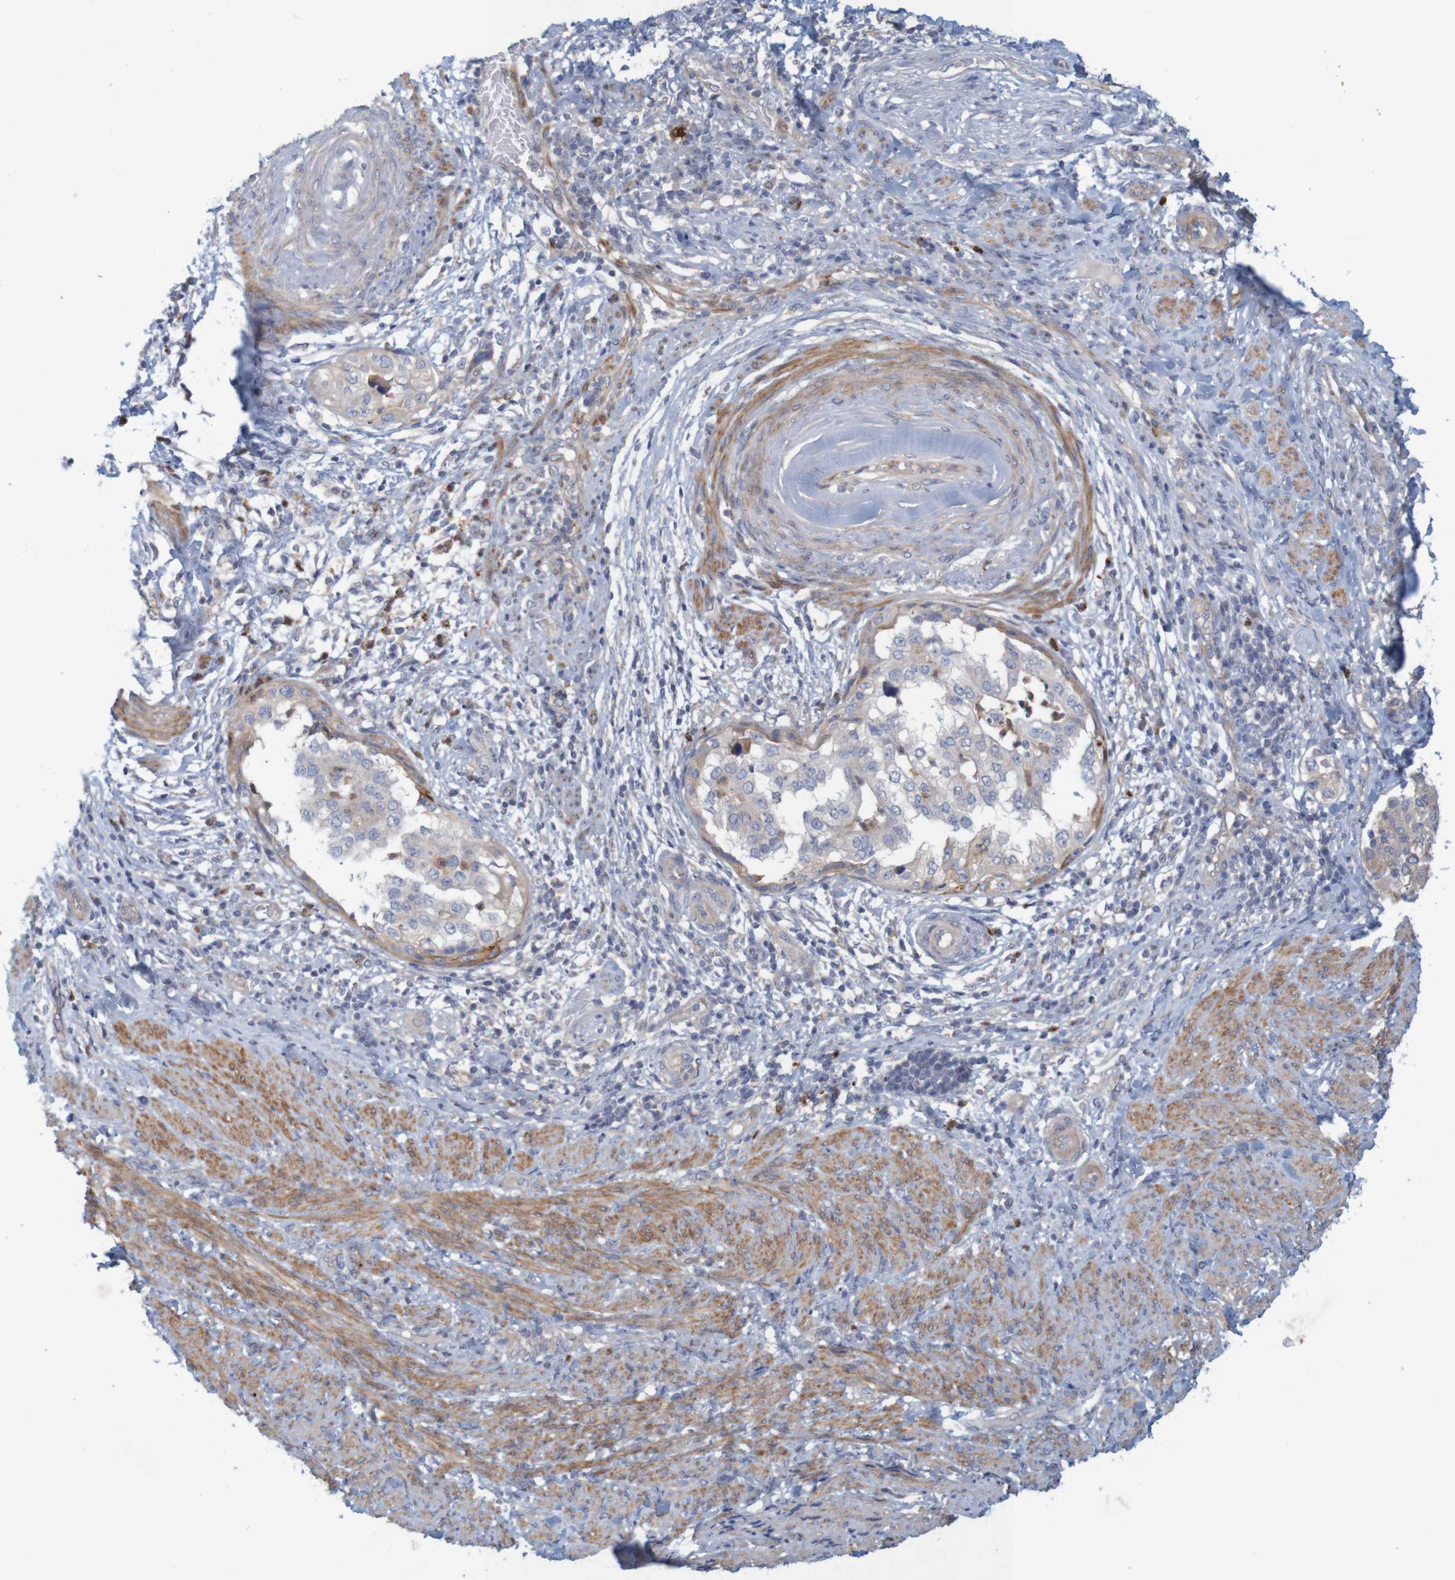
{"staining": {"intensity": "weak", "quantity": "25%-75%", "location": "cytoplasmic/membranous"}, "tissue": "endometrial cancer", "cell_type": "Tumor cells", "image_type": "cancer", "snomed": [{"axis": "morphology", "description": "Adenocarcinoma, NOS"}, {"axis": "topography", "description": "Endometrium"}], "caption": "Brown immunohistochemical staining in human endometrial cancer (adenocarcinoma) exhibits weak cytoplasmic/membranous staining in about 25%-75% of tumor cells.", "gene": "KRT23", "patient": {"sex": "female", "age": 85}}